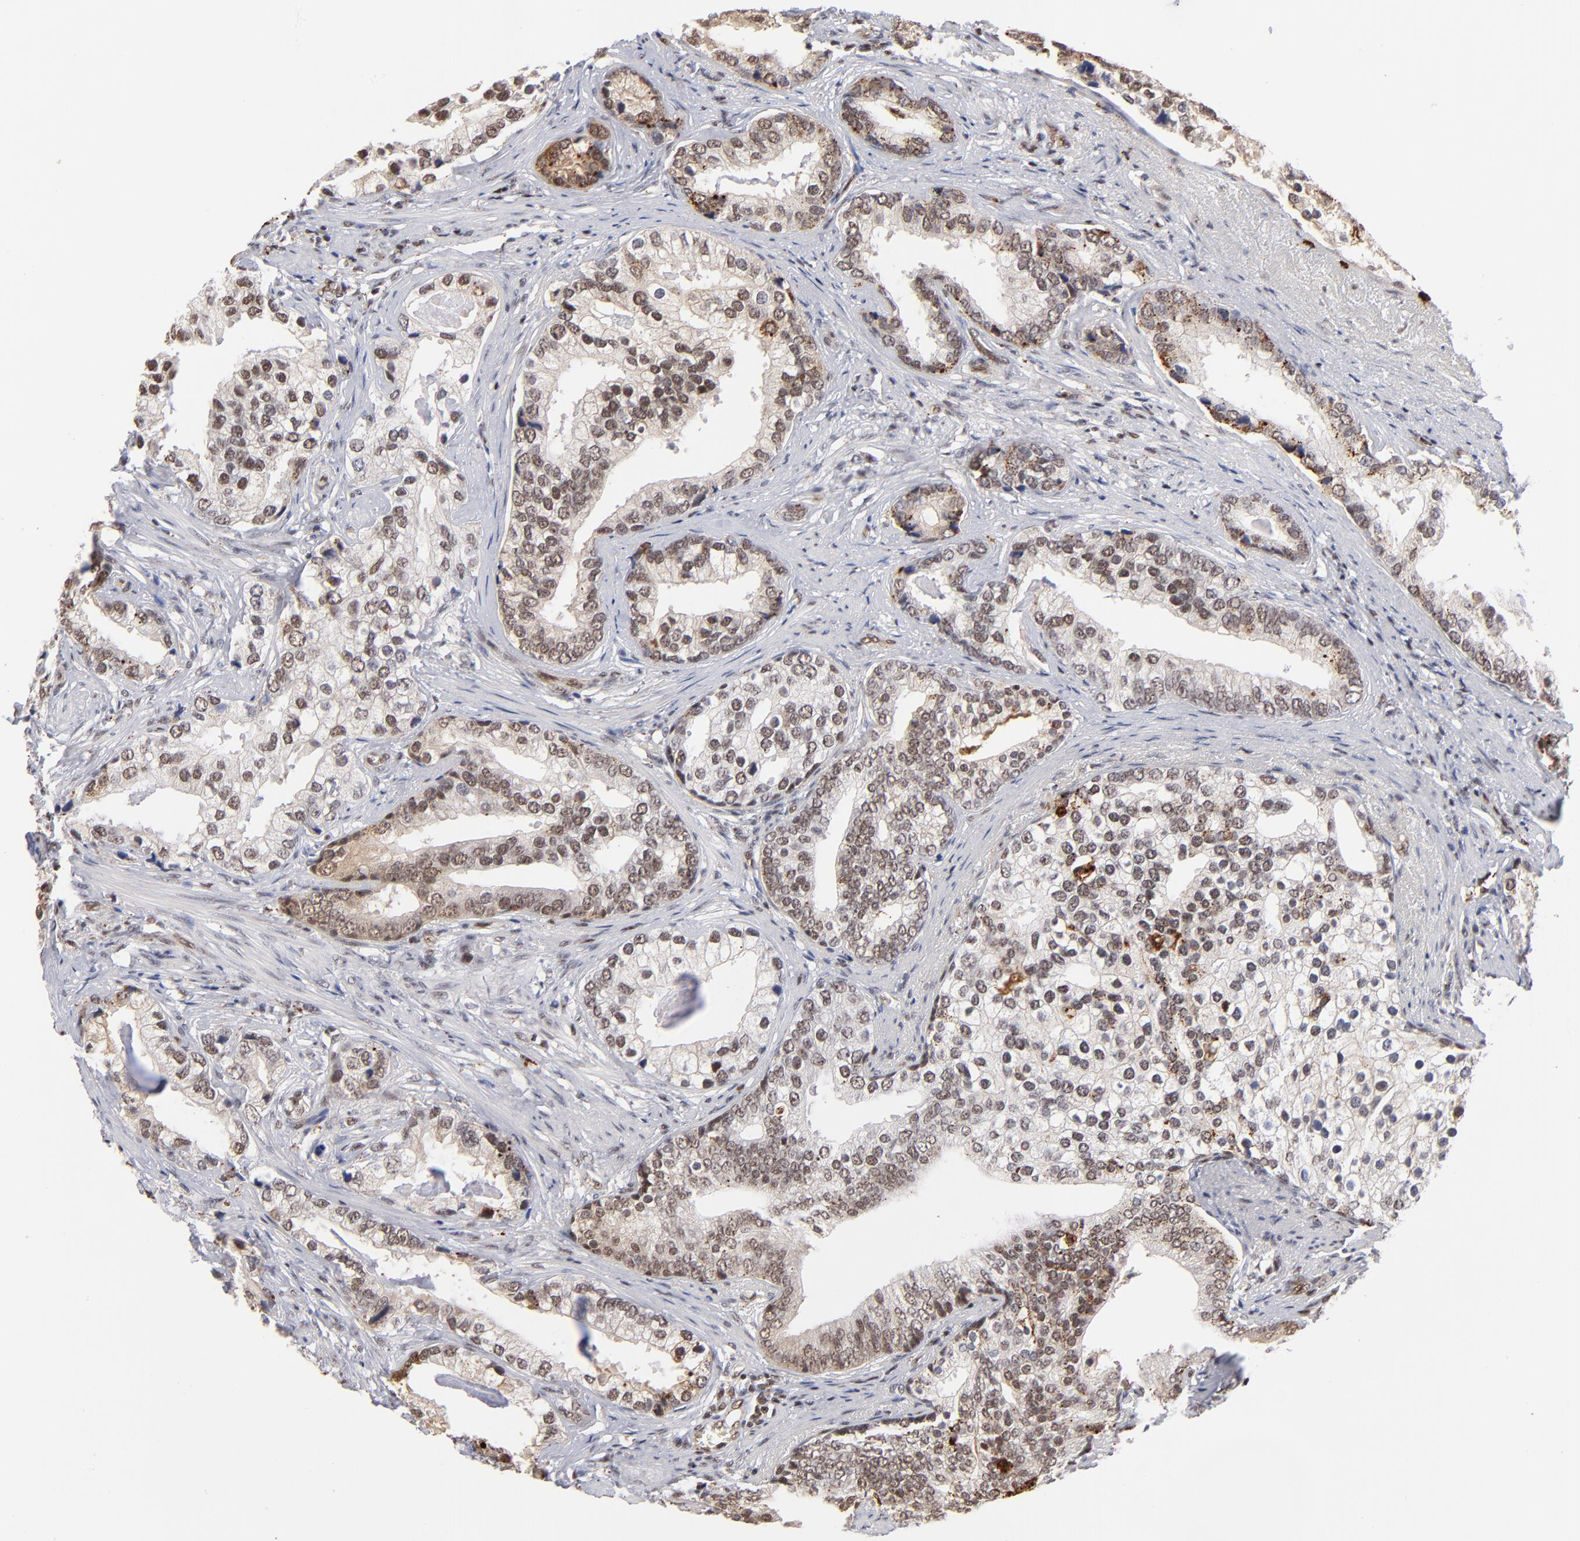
{"staining": {"intensity": "weak", "quantity": ">75%", "location": "nuclear"}, "tissue": "prostate cancer", "cell_type": "Tumor cells", "image_type": "cancer", "snomed": [{"axis": "morphology", "description": "Adenocarcinoma, Low grade"}, {"axis": "topography", "description": "Prostate"}], "caption": "This photomicrograph displays low-grade adenocarcinoma (prostate) stained with immunohistochemistry to label a protein in brown. The nuclear of tumor cells show weak positivity for the protein. Nuclei are counter-stained blue.", "gene": "GABPA", "patient": {"sex": "male", "age": 71}}